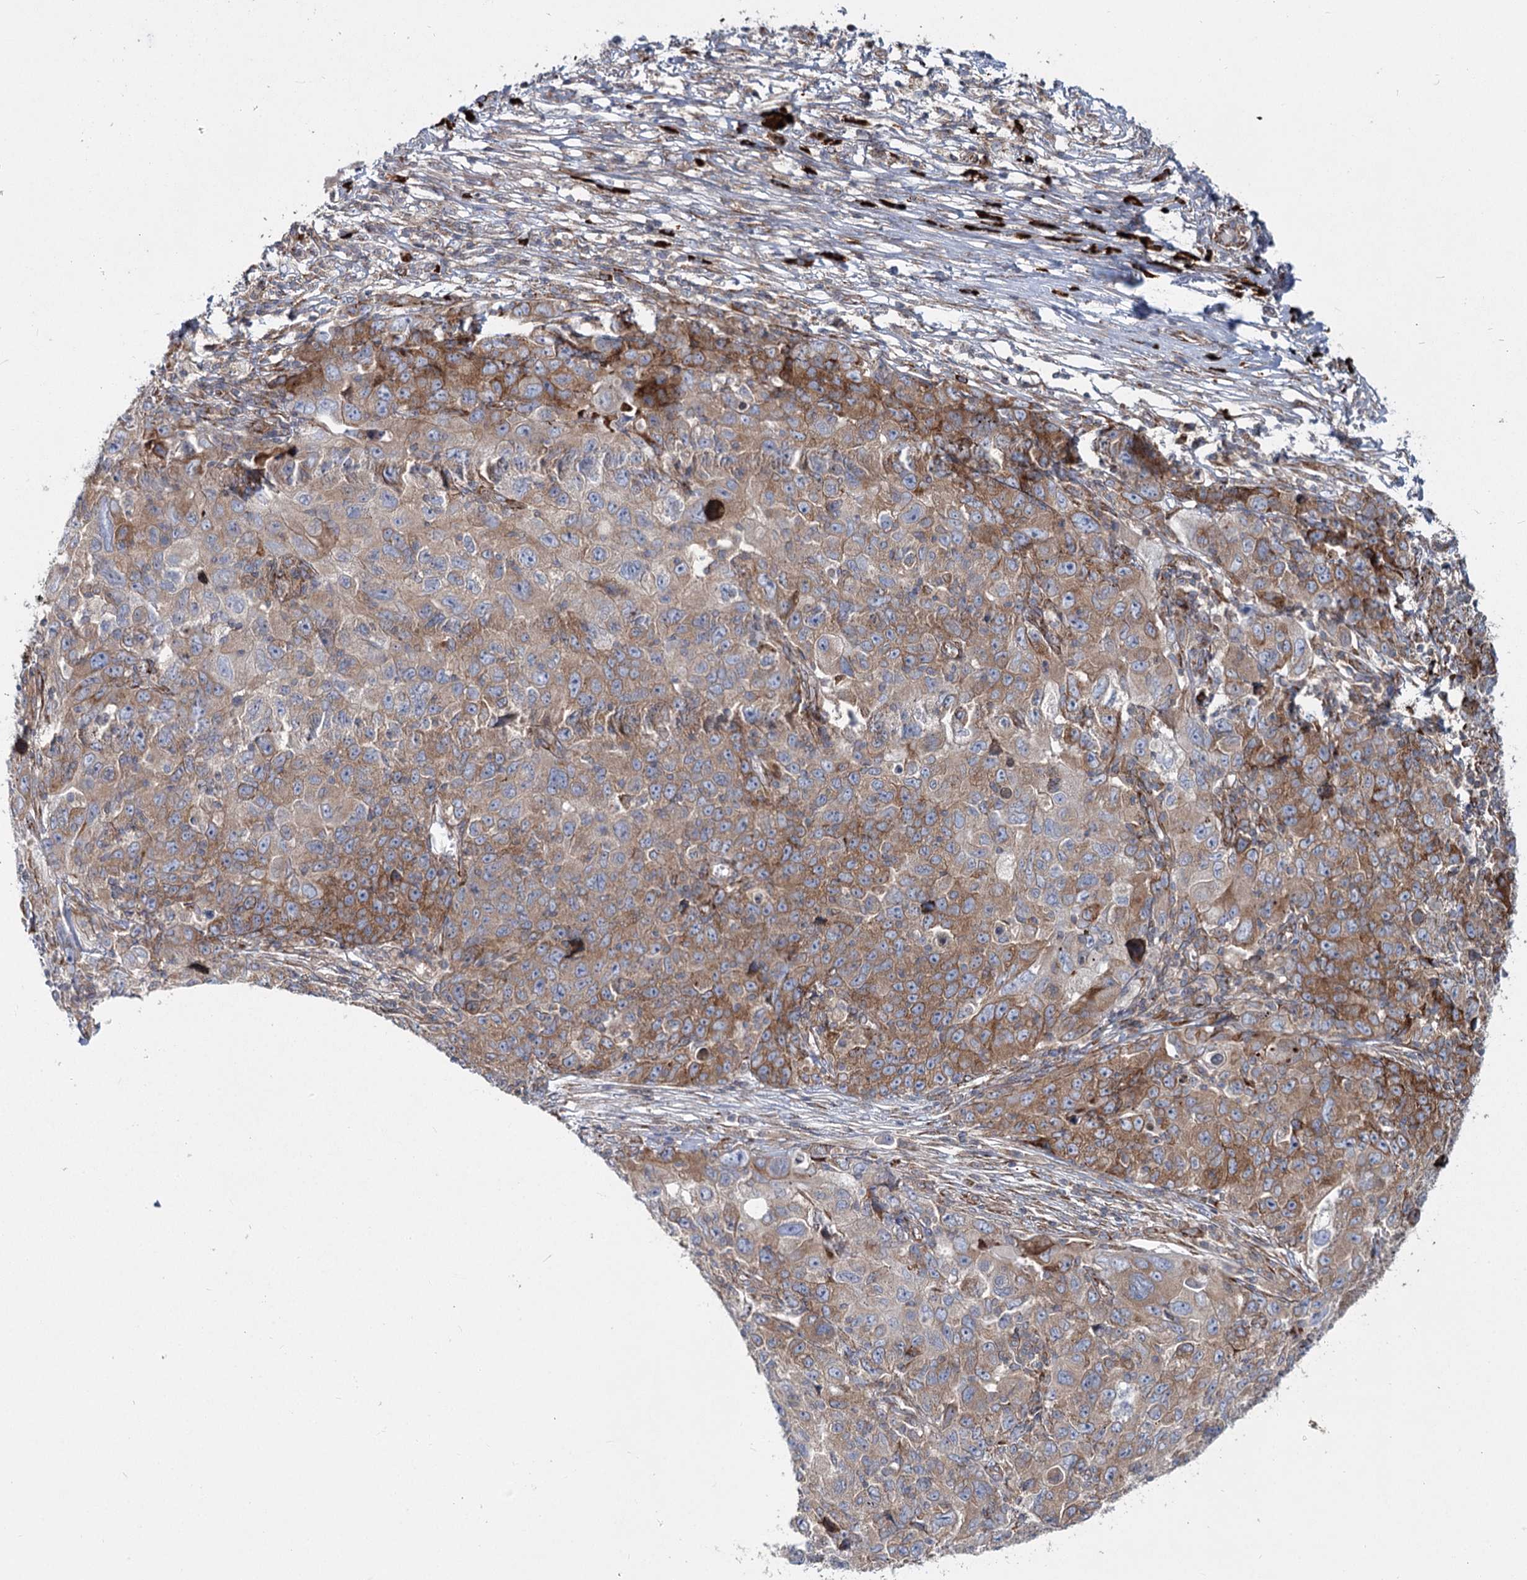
{"staining": {"intensity": "moderate", "quantity": "25%-75%", "location": "cytoplasmic/membranous"}, "tissue": "ovarian cancer", "cell_type": "Tumor cells", "image_type": "cancer", "snomed": [{"axis": "morphology", "description": "Carcinoma, endometroid"}, {"axis": "topography", "description": "Ovary"}], "caption": "Immunohistochemical staining of ovarian endometroid carcinoma displays moderate cytoplasmic/membranous protein staining in about 25%-75% of tumor cells.", "gene": "POGLUT1", "patient": {"sex": "female", "age": 42}}